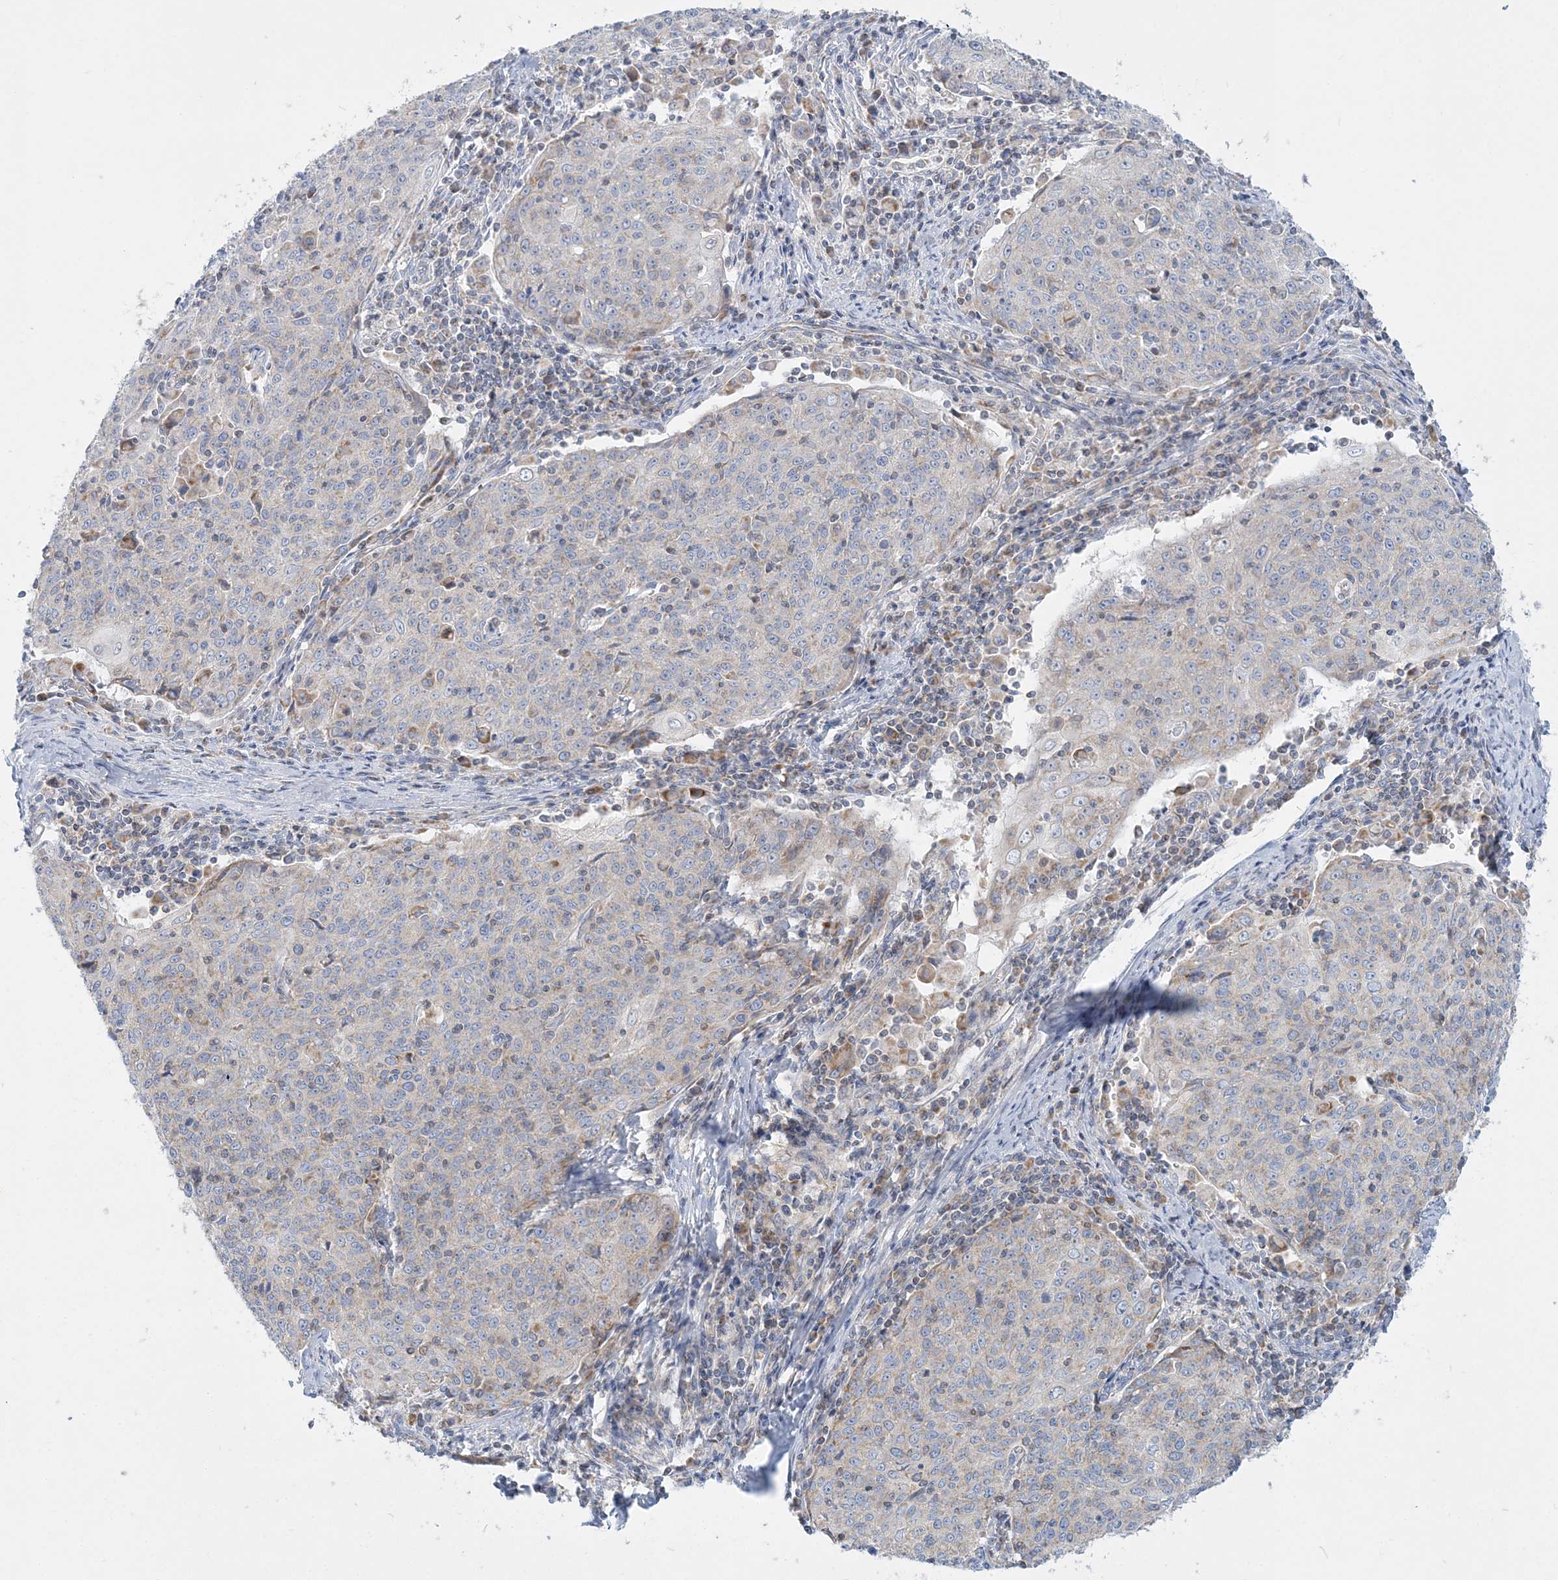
{"staining": {"intensity": "negative", "quantity": "none", "location": "none"}, "tissue": "cervical cancer", "cell_type": "Tumor cells", "image_type": "cancer", "snomed": [{"axis": "morphology", "description": "Squamous cell carcinoma, NOS"}, {"axis": "topography", "description": "Cervix"}], "caption": "DAB (3,3'-diaminobenzidine) immunohistochemical staining of cervical squamous cell carcinoma shows no significant expression in tumor cells.", "gene": "TBC1D14", "patient": {"sex": "female", "age": 48}}